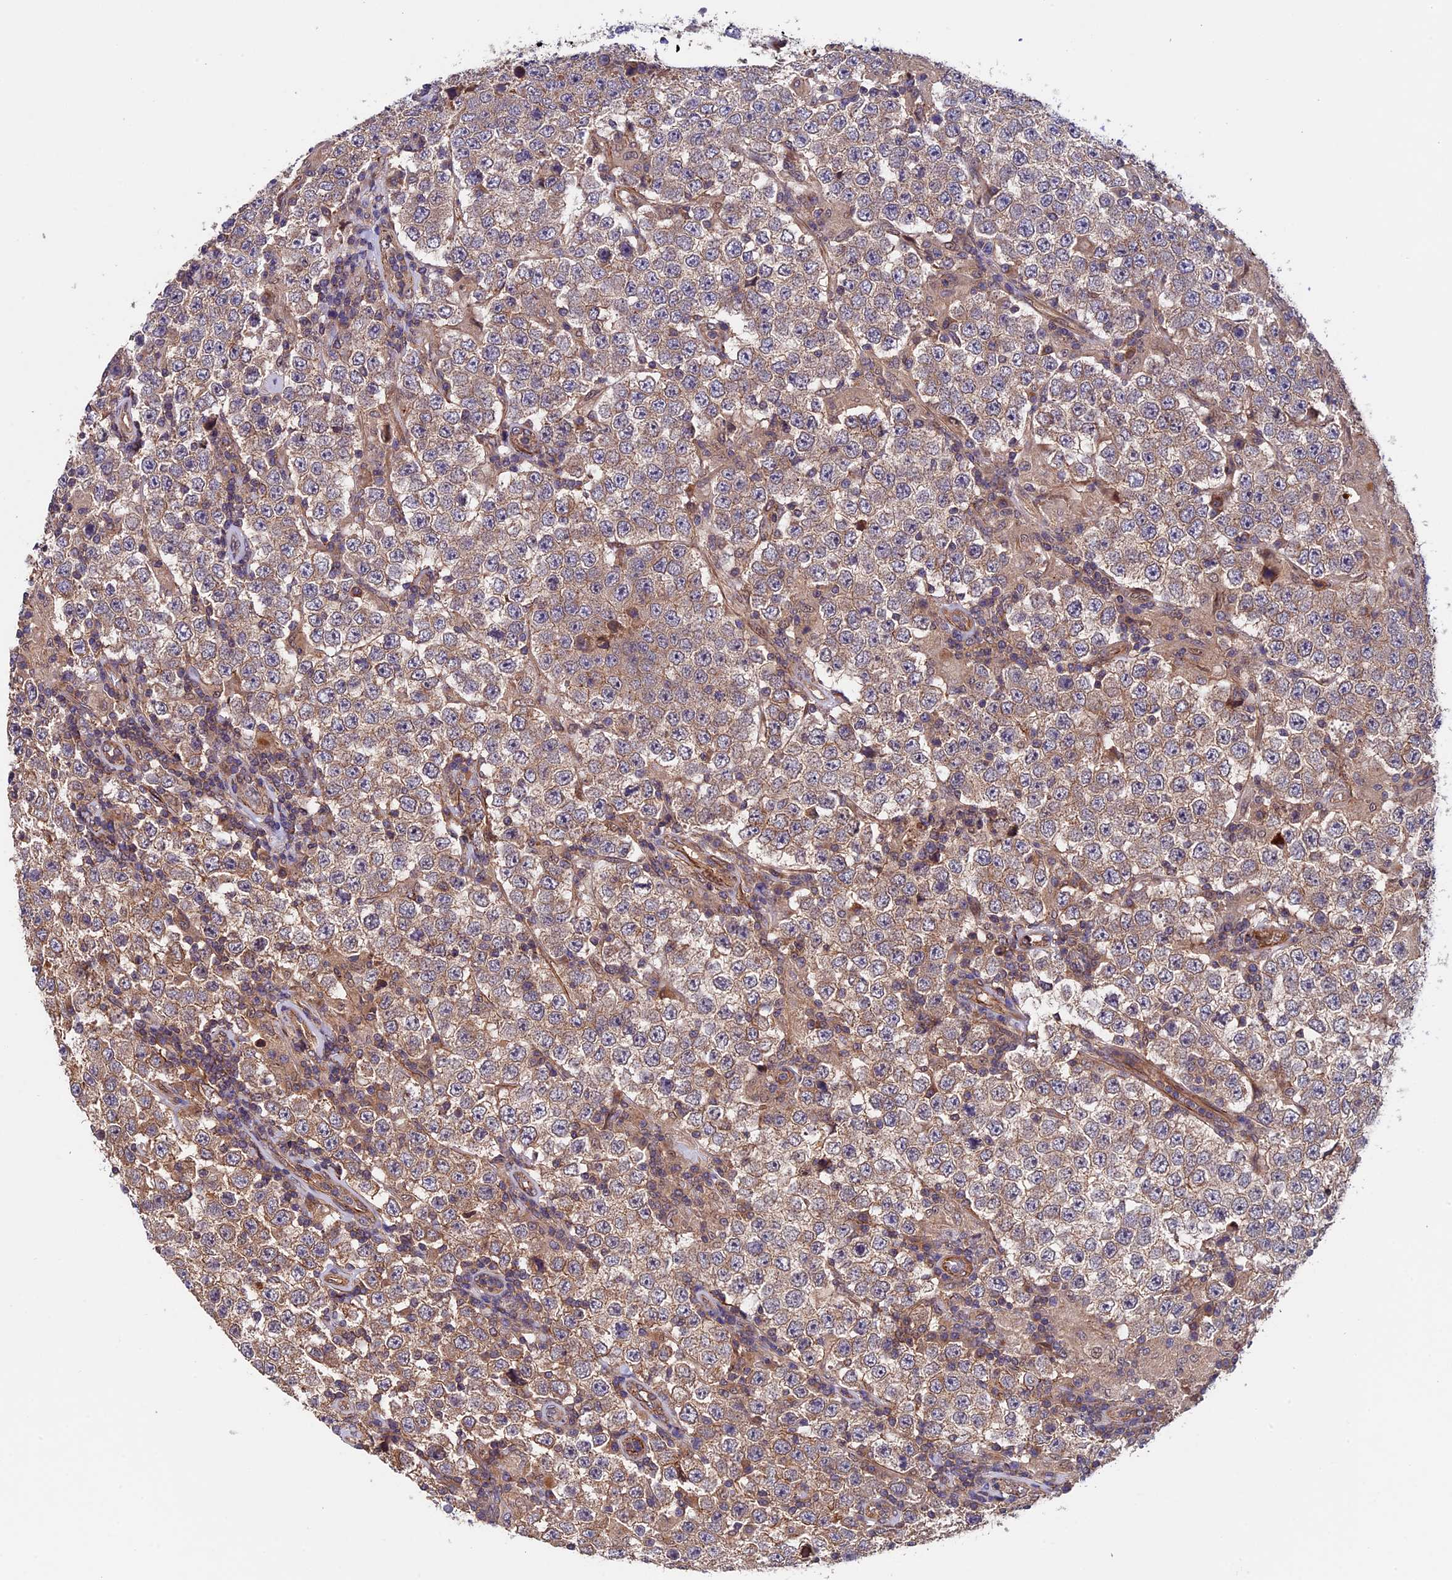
{"staining": {"intensity": "weak", "quantity": ">75%", "location": "cytoplasmic/membranous"}, "tissue": "testis cancer", "cell_type": "Tumor cells", "image_type": "cancer", "snomed": [{"axis": "morphology", "description": "Normal tissue, NOS"}, {"axis": "morphology", "description": "Urothelial carcinoma, High grade"}, {"axis": "morphology", "description": "Seminoma, NOS"}, {"axis": "morphology", "description": "Carcinoma, Embryonal, NOS"}, {"axis": "topography", "description": "Urinary bladder"}, {"axis": "topography", "description": "Testis"}], "caption": "Protein staining demonstrates weak cytoplasmic/membranous expression in approximately >75% of tumor cells in seminoma (testis). The staining was performed using DAB (3,3'-diaminobenzidine), with brown indicating positive protein expression. Nuclei are stained blue with hematoxylin.", "gene": "SLC9A5", "patient": {"sex": "male", "age": 41}}